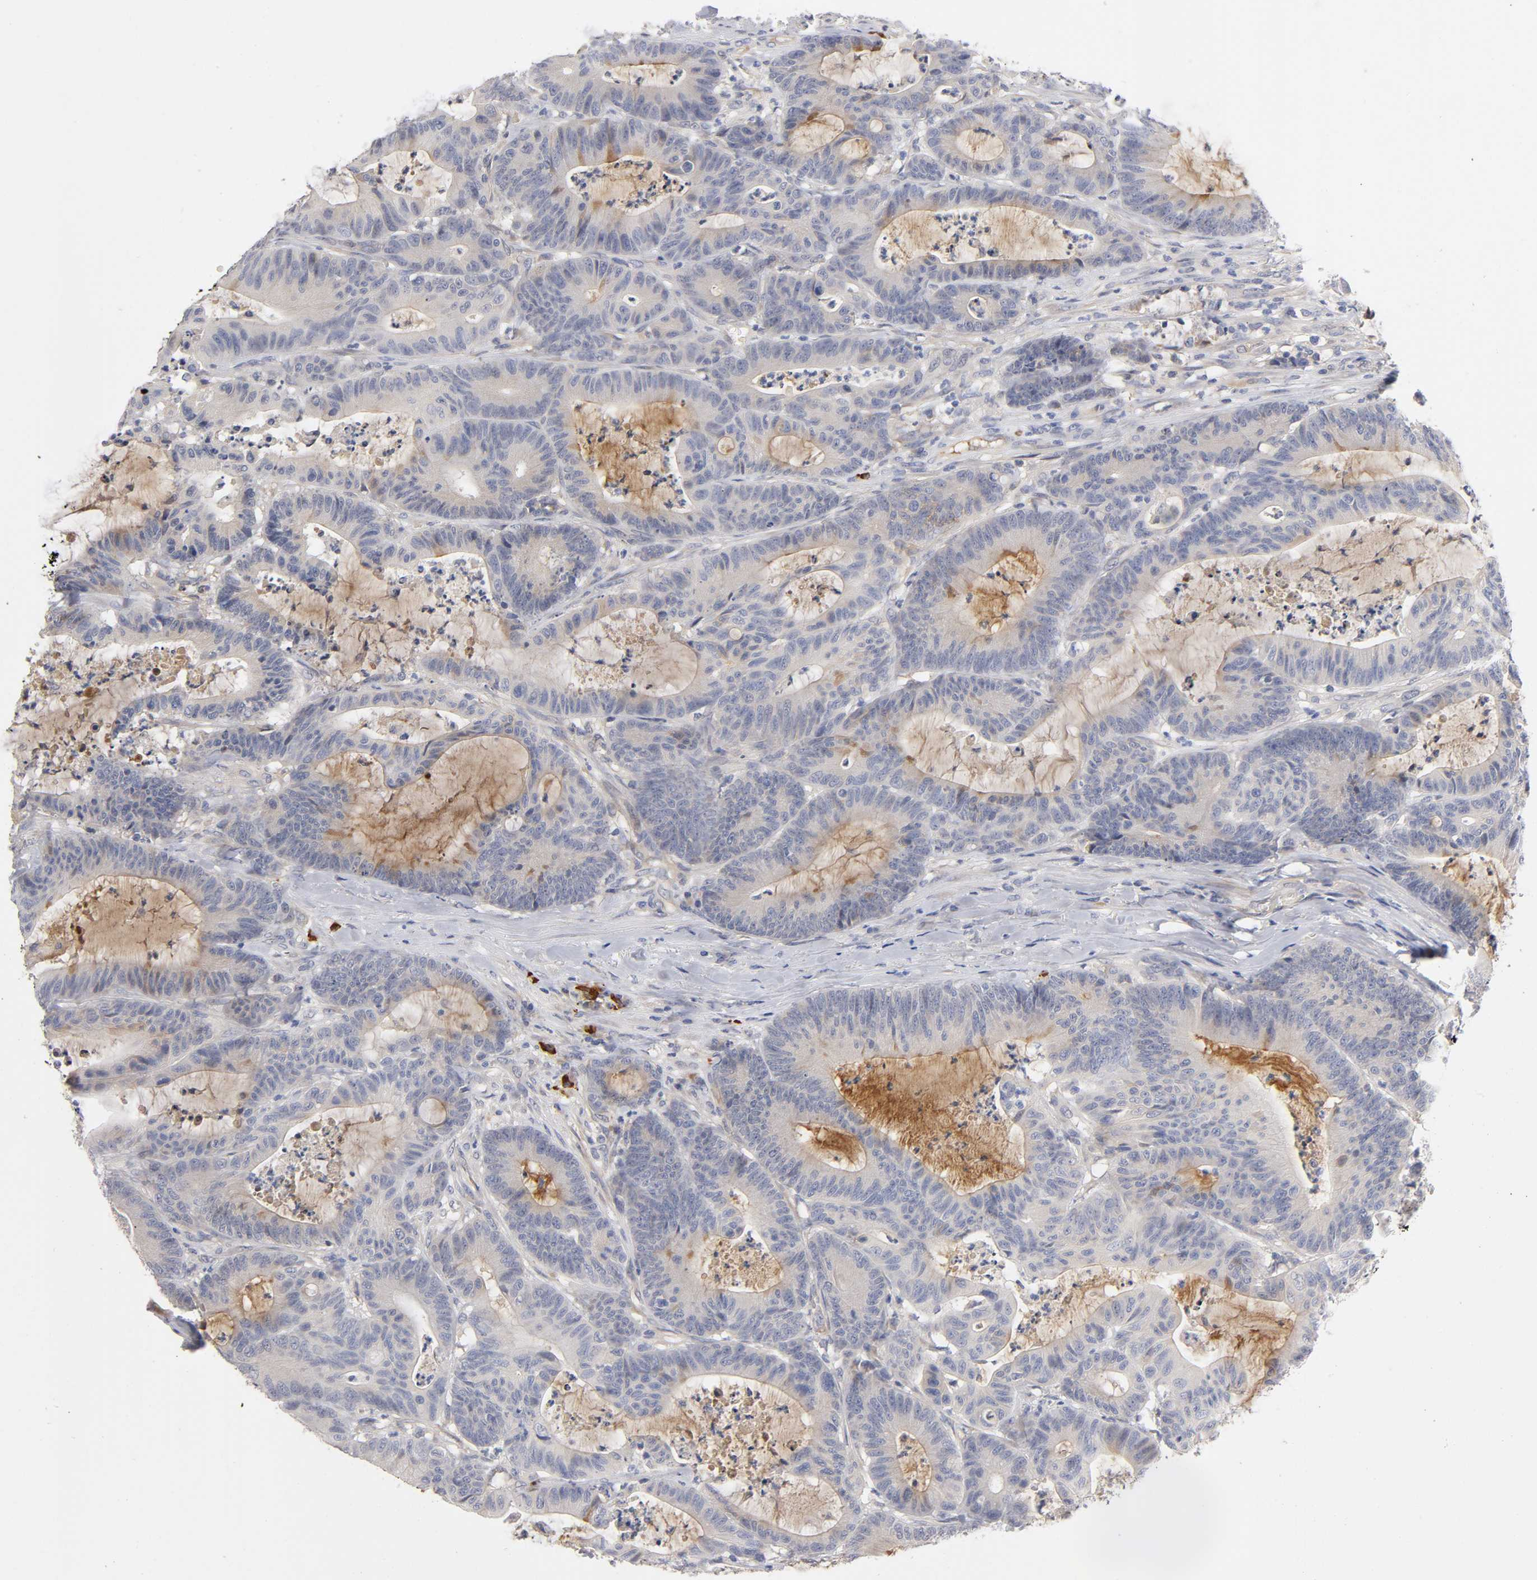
{"staining": {"intensity": "weak", "quantity": ">75%", "location": "cytoplasmic/membranous"}, "tissue": "colorectal cancer", "cell_type": "Tumor cells", "image_type": "cancer", "snomed": [{"axis": "morphology", "description": "Adenocarcinoma, NOS"}, {"axis": "topography", "description": "Colon"}], "caption": "Adenocarcinoma (colorectal) stained with DAB (3,3'-diaminobenzidine) immunohistochemistry reveals low levels of weak cytoplasmic/membranous positivity in approximately >75% of tumor cells. The staining was performed using DAB (3,3'-diaminobenzidine) to visualize the protein expression in brown, while the nuclei were stained in blue with hematoxylin (Magnification: 20x).", "gene": "NOVA1", "patient": {"sex": "female", "age": 84}}